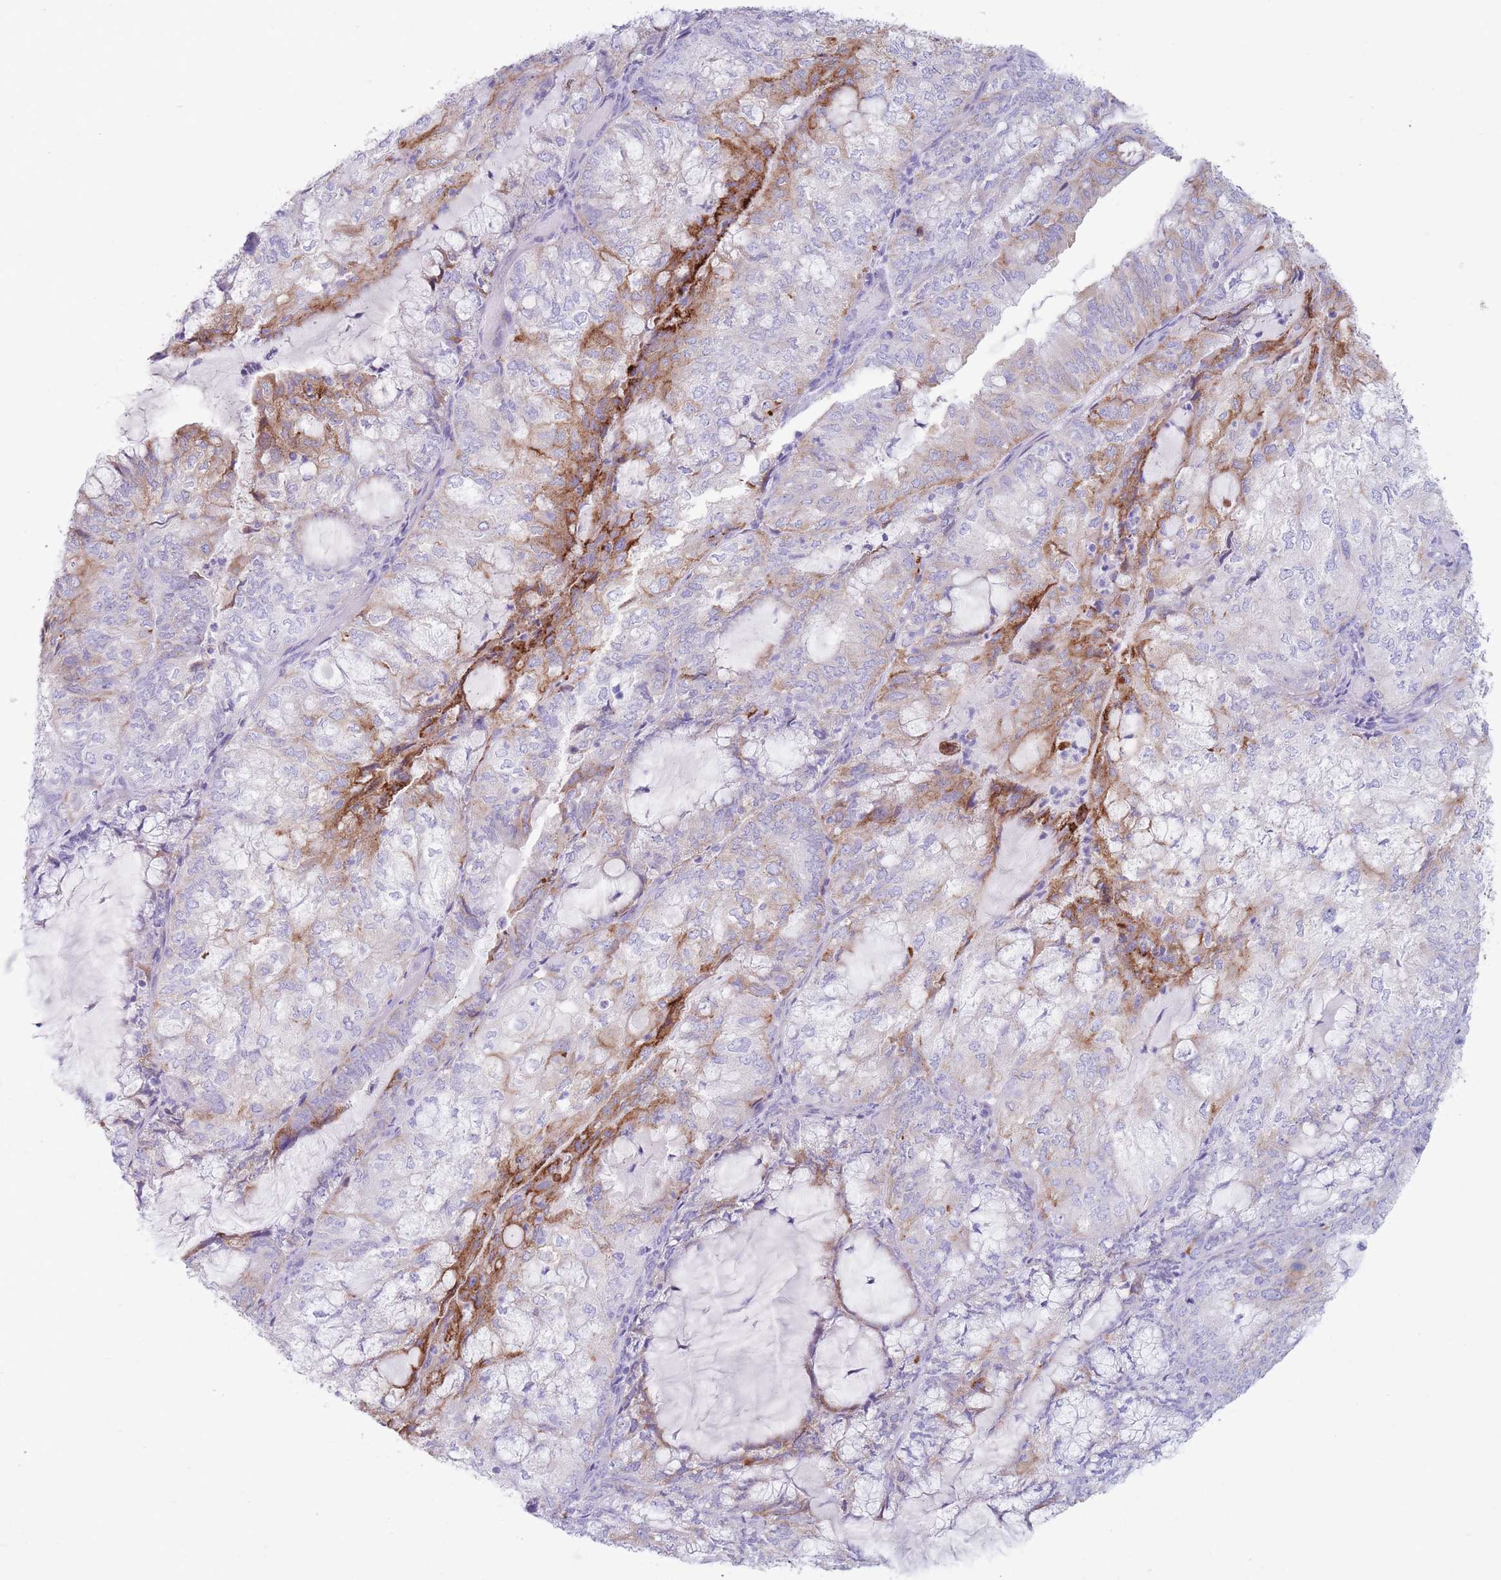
{"staining": {"intensity": "moderate", "quantity": "<25%", "location": "cytoplasmic/membranous"}, "tissue": "endometrial cancer", "cell_type": "Tumor cells", "image_type": "cancer", "snomed": [{"axis": "morphology", "description": "Adenocarcinoma, NOS"}, {"axis": "topography", "description": "Endometrium"}], "caption": "Immunohistochemistry (IHC) of human endometrial cancer (adenocarcinoma) reveals low levels of moderate cytoplasmic/membranous positivity in approximately <25% of tumor cells.", "gene": "ST3GAL5", "patient": {"sex": "female", "age": 81}}